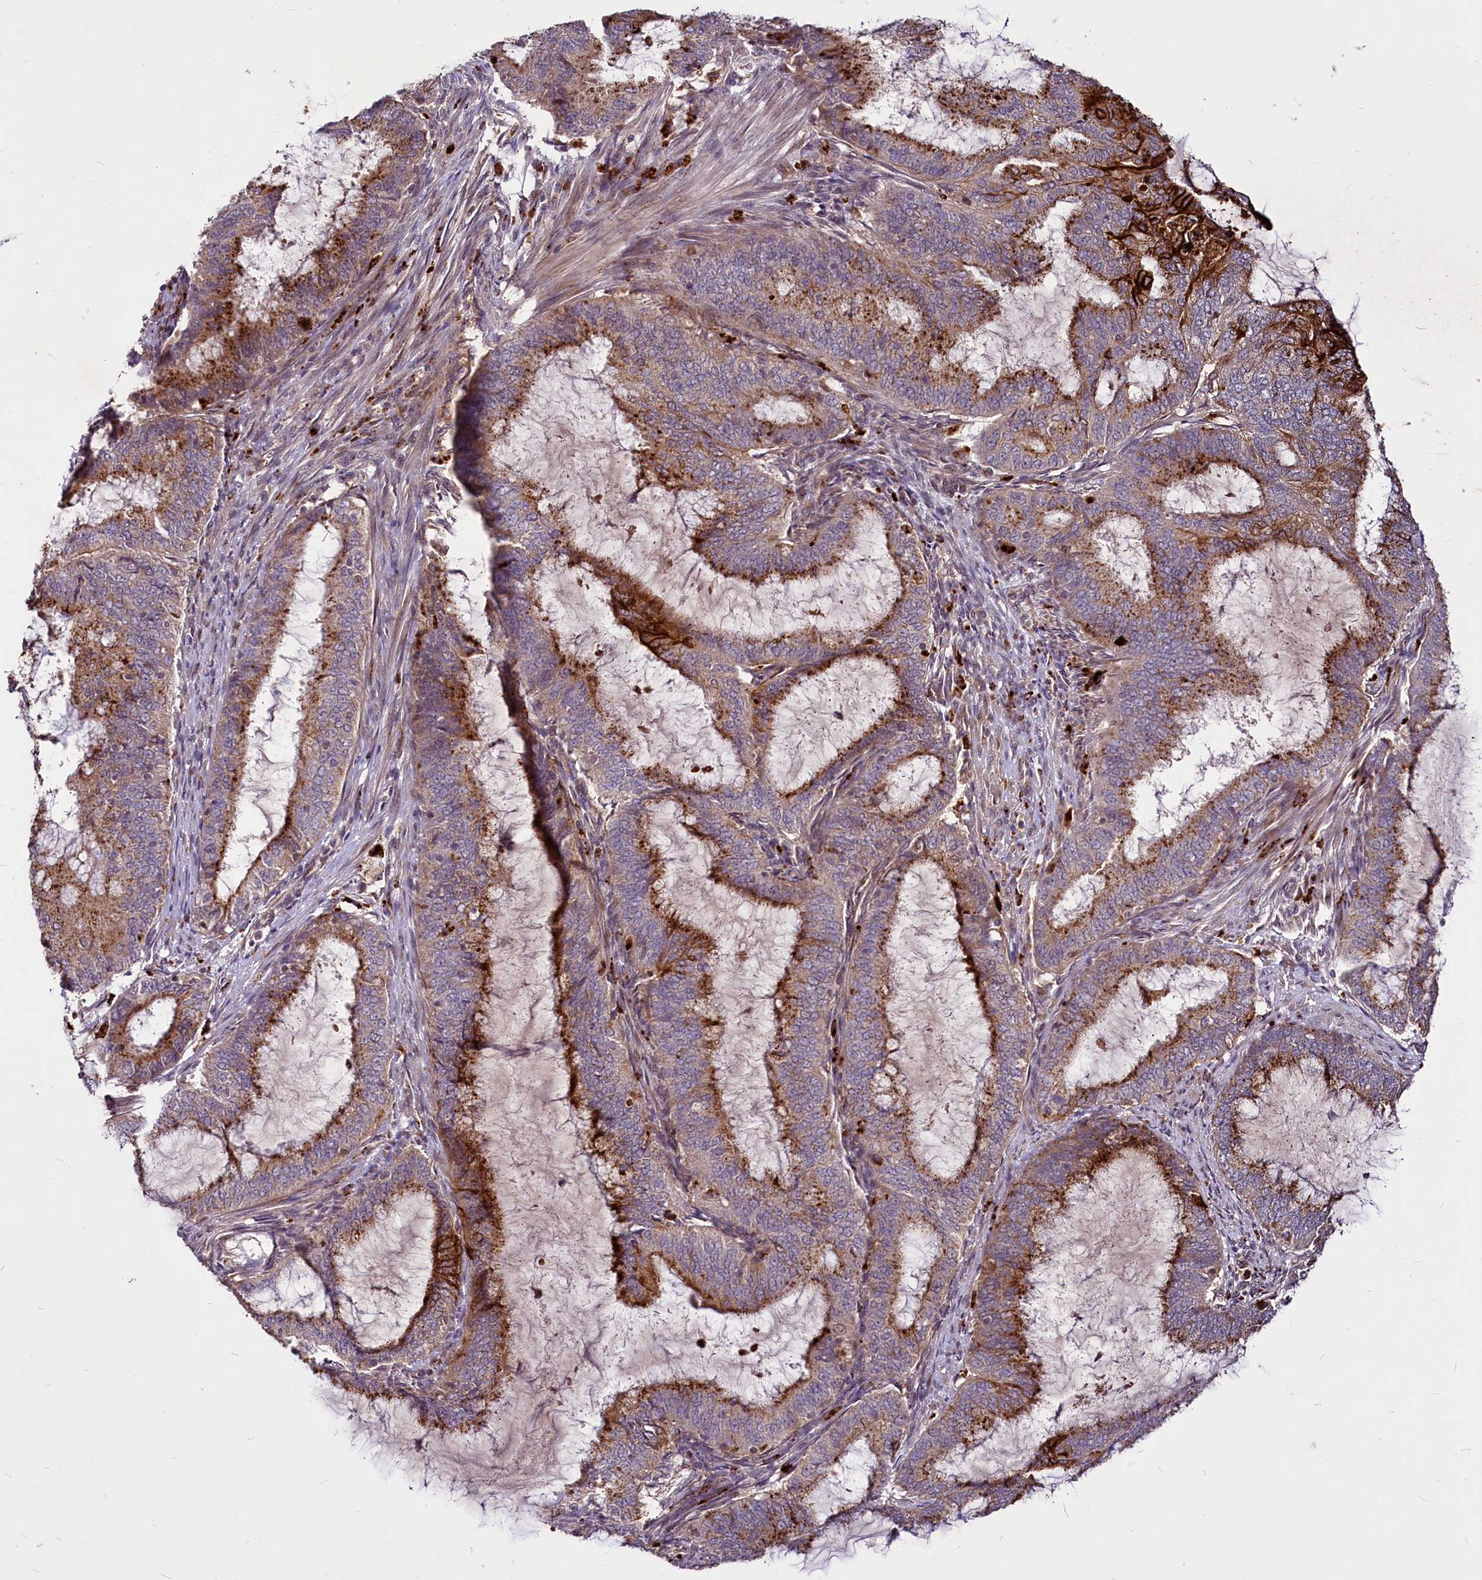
{"staining": {"intensity": "moderate", "quantity": ">75%", "location": "cytoplasmic/membranous"}, "tissue": "endometrial cancer", "cell_type": "Tumor cells", "image_type": "cancer", "snomed": [{"axis": "morphology", "description": "Adenocarcinoma, NOS"}, {"axis": "topography", "description": "Endometrium"}], "caption": "Immunohistochemistry (IHC) staining of endometrial cancer, which exhibits medium levels of moderate cytoplasmic/membranous staining in about >75% of tumor cells indicating moderate cytoplasmic/membranous protein expression. The staining was performed using DAB (brown) for protein detection and nuclei were counterstained in hematoxylin (blue).", "gene": "C11orf86", "patient": {"sex": "female", "age": 51}}